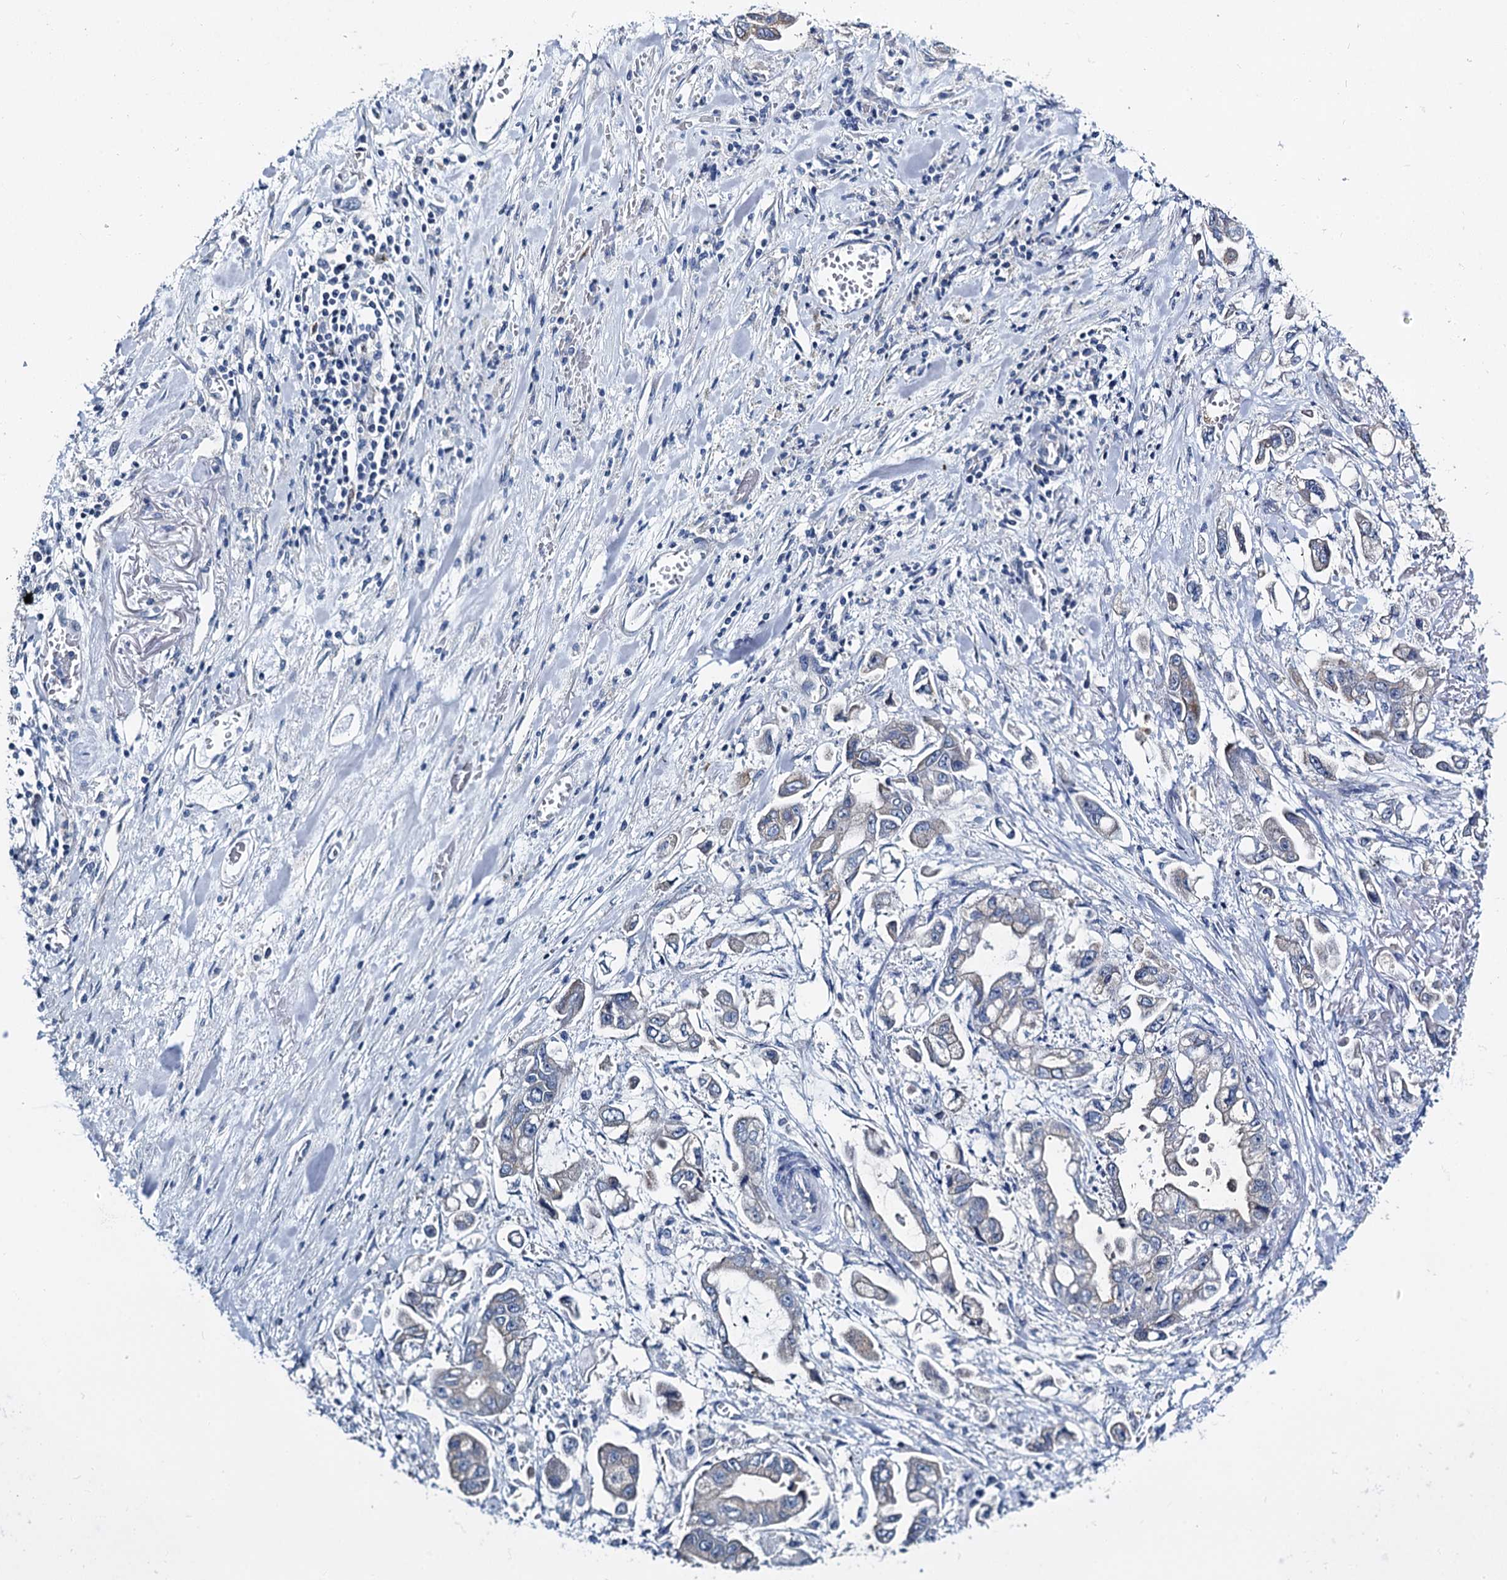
{"staining": {"intensity": "negative", "quantity": "none", "location": "none"}, "tissue": "stomach cancer", "cell_type": "Tumor cells", "image_type": "cancer", "snomed": [{"axis": "morphology", "description": "Adenocarcinoma, NOS"}, {"axis": "topography", "description": "Stomach"}], "caption": "High power microscopy micrograph of an immunohistochemistry (IHC) histopathology image of stomach adenocarcinoma, revealing no significant staining in tumor cells.", "gene": "MIOX", "patient": {"sex": "male", "age": 62}}